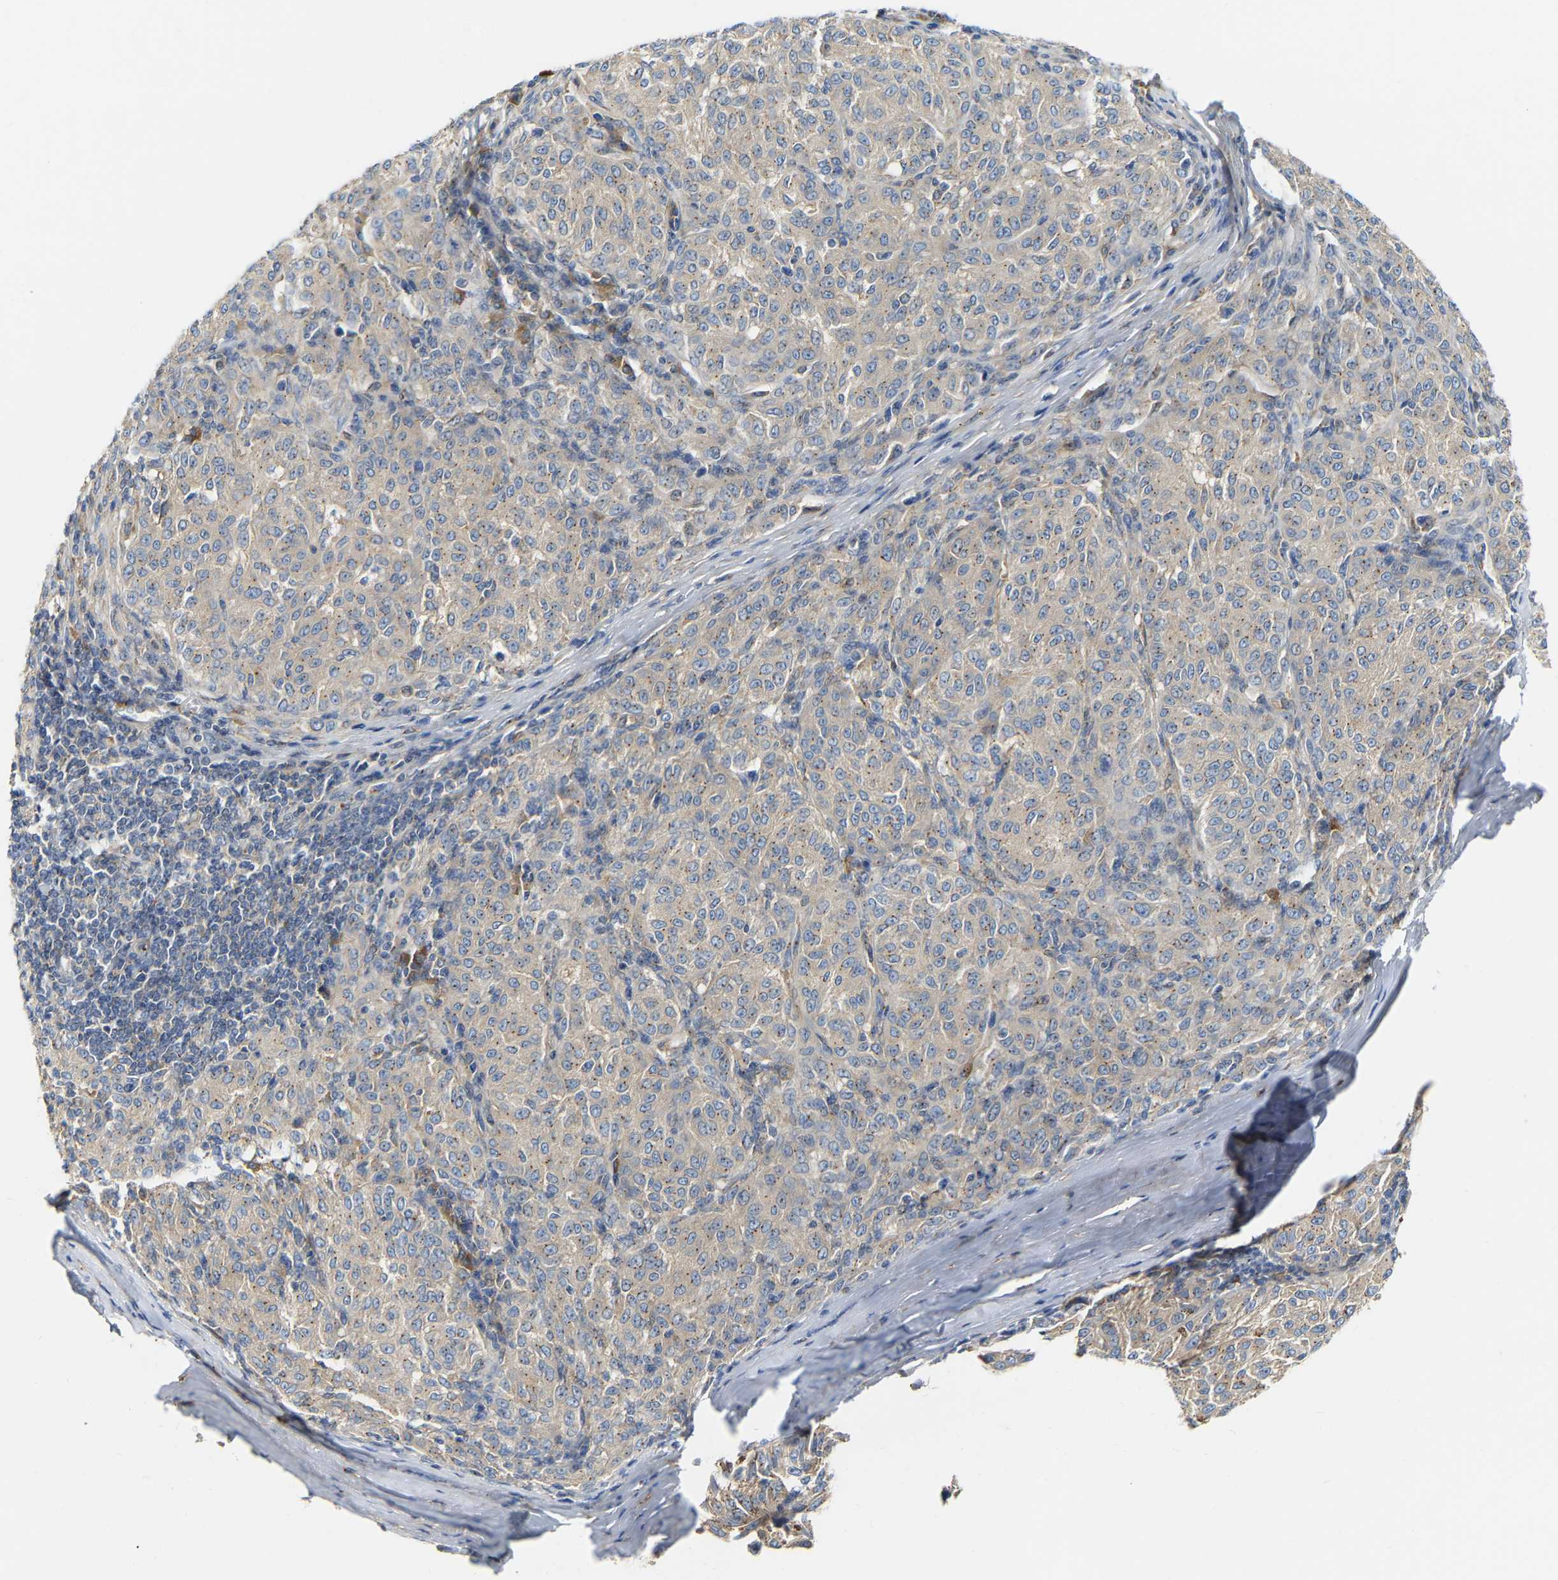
{"staining": {"intensity": "weak", "quantity": ">75%", "location": "cytoplasmic/membranous"}, "tissue": "melanoma", "cell_type": "Tumor cells", "image_type": "cancer", "snomed": [{"axis": "morphology", "description": "Malignant melanoma, NOS"}, {"axis": "topography", "description": "Skin"}], "caption": "The histopathology image shows a brown stain indicating the presence of a protein in the cytoplasmic/membranous of tumor cells in malignant melanoma.", "gene": "PCNT", "patient": {"sex": "female", "age": 72}}